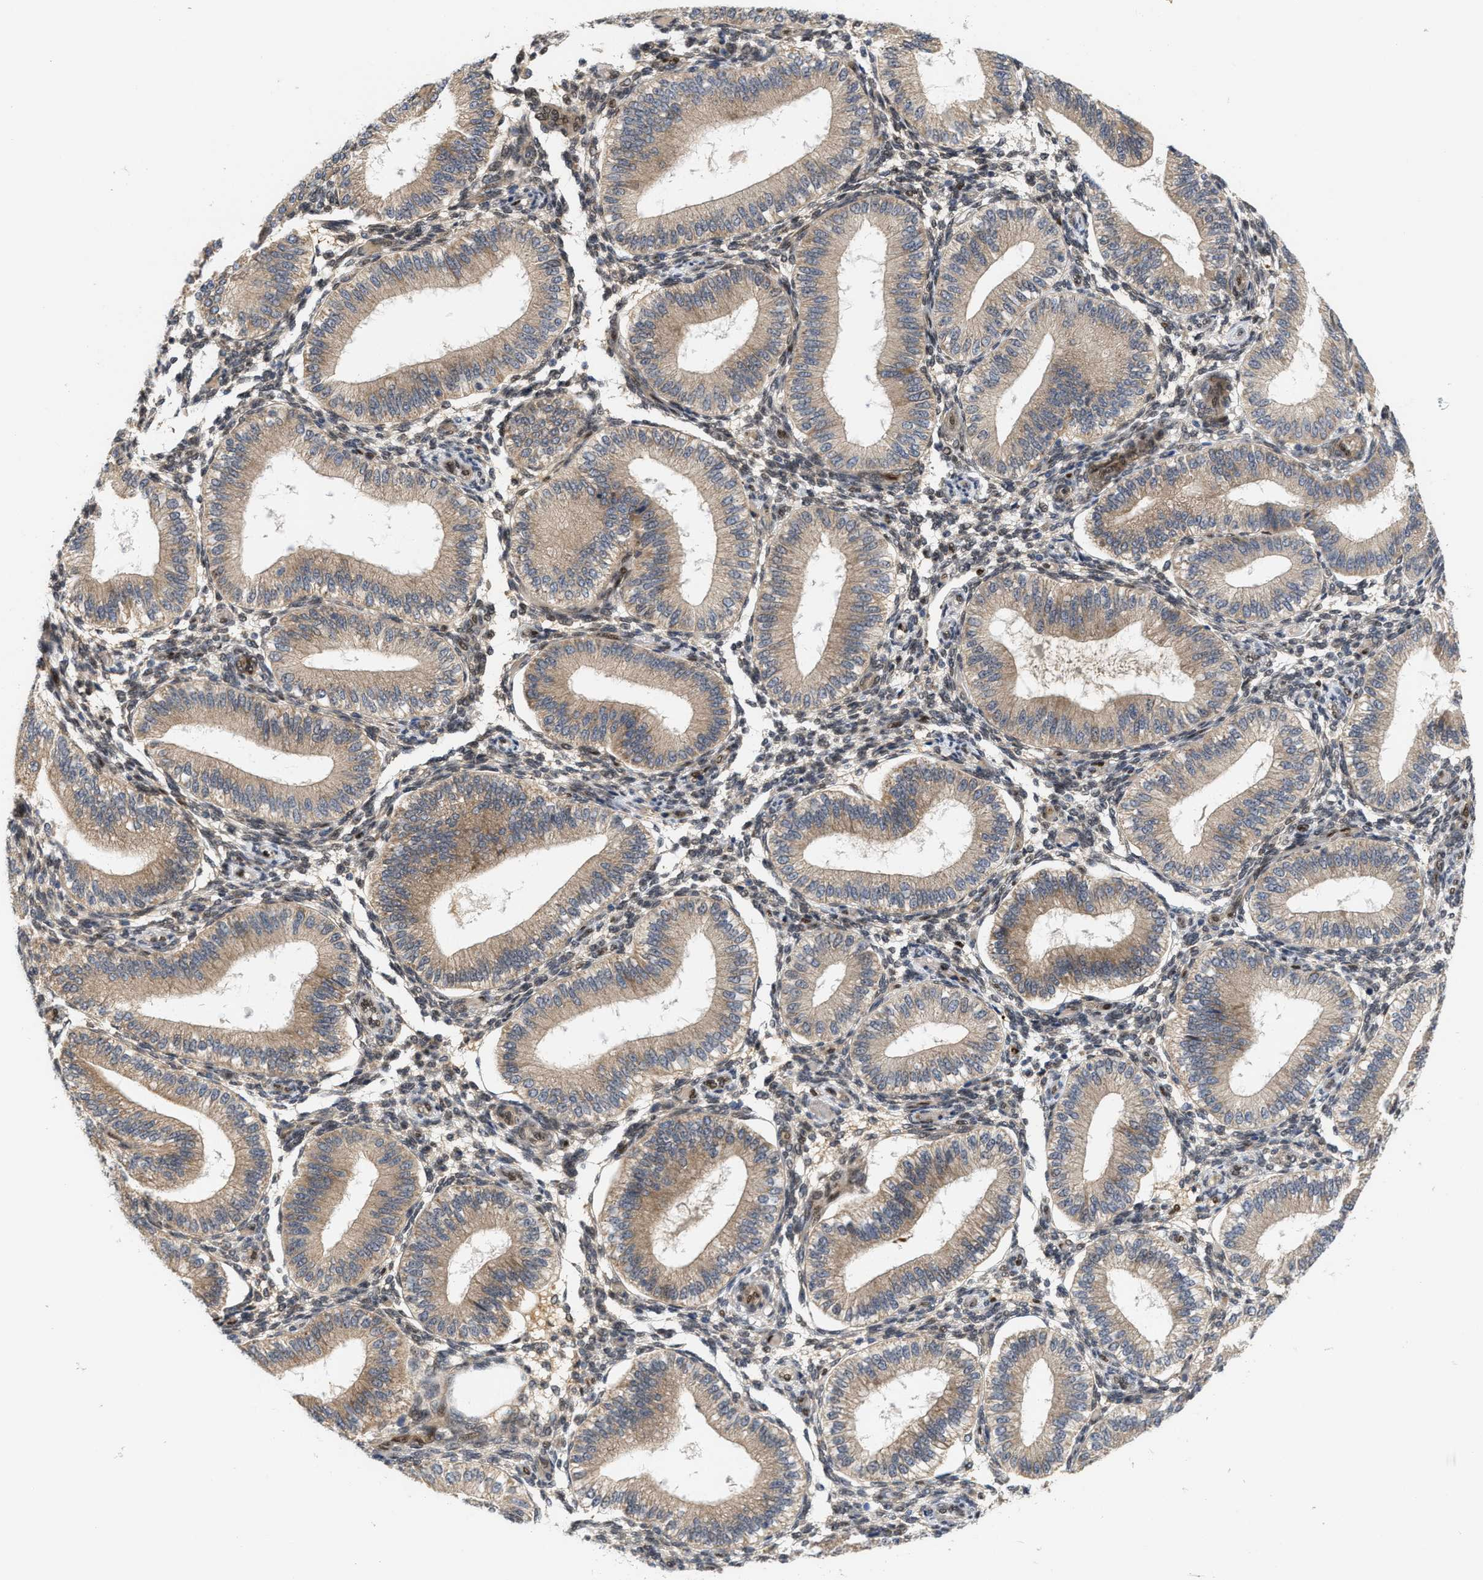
{"staining": {"intensity": "weak", "quantity": "<25%", "location": "nuclear"}, "tissue": "endometrium", "cell_type": "Cells in endometrial stroma", "image_type": "normal", "snomed": [{"axis": "morphology", "description": "Normal tissue, NOS"}, {"axis": "topography", "description": "Endometrium"}], "caption": "Immunohistochemistry histopathology image of normal endometrium stained for a protein (brown), which demonstrates no expression in cells in endometrial stroma. (Immunohistochemistry, brightfield microscopy, high magnification).", "gene": "TCF4", "patient": {"sex": "female", "age": 39}}